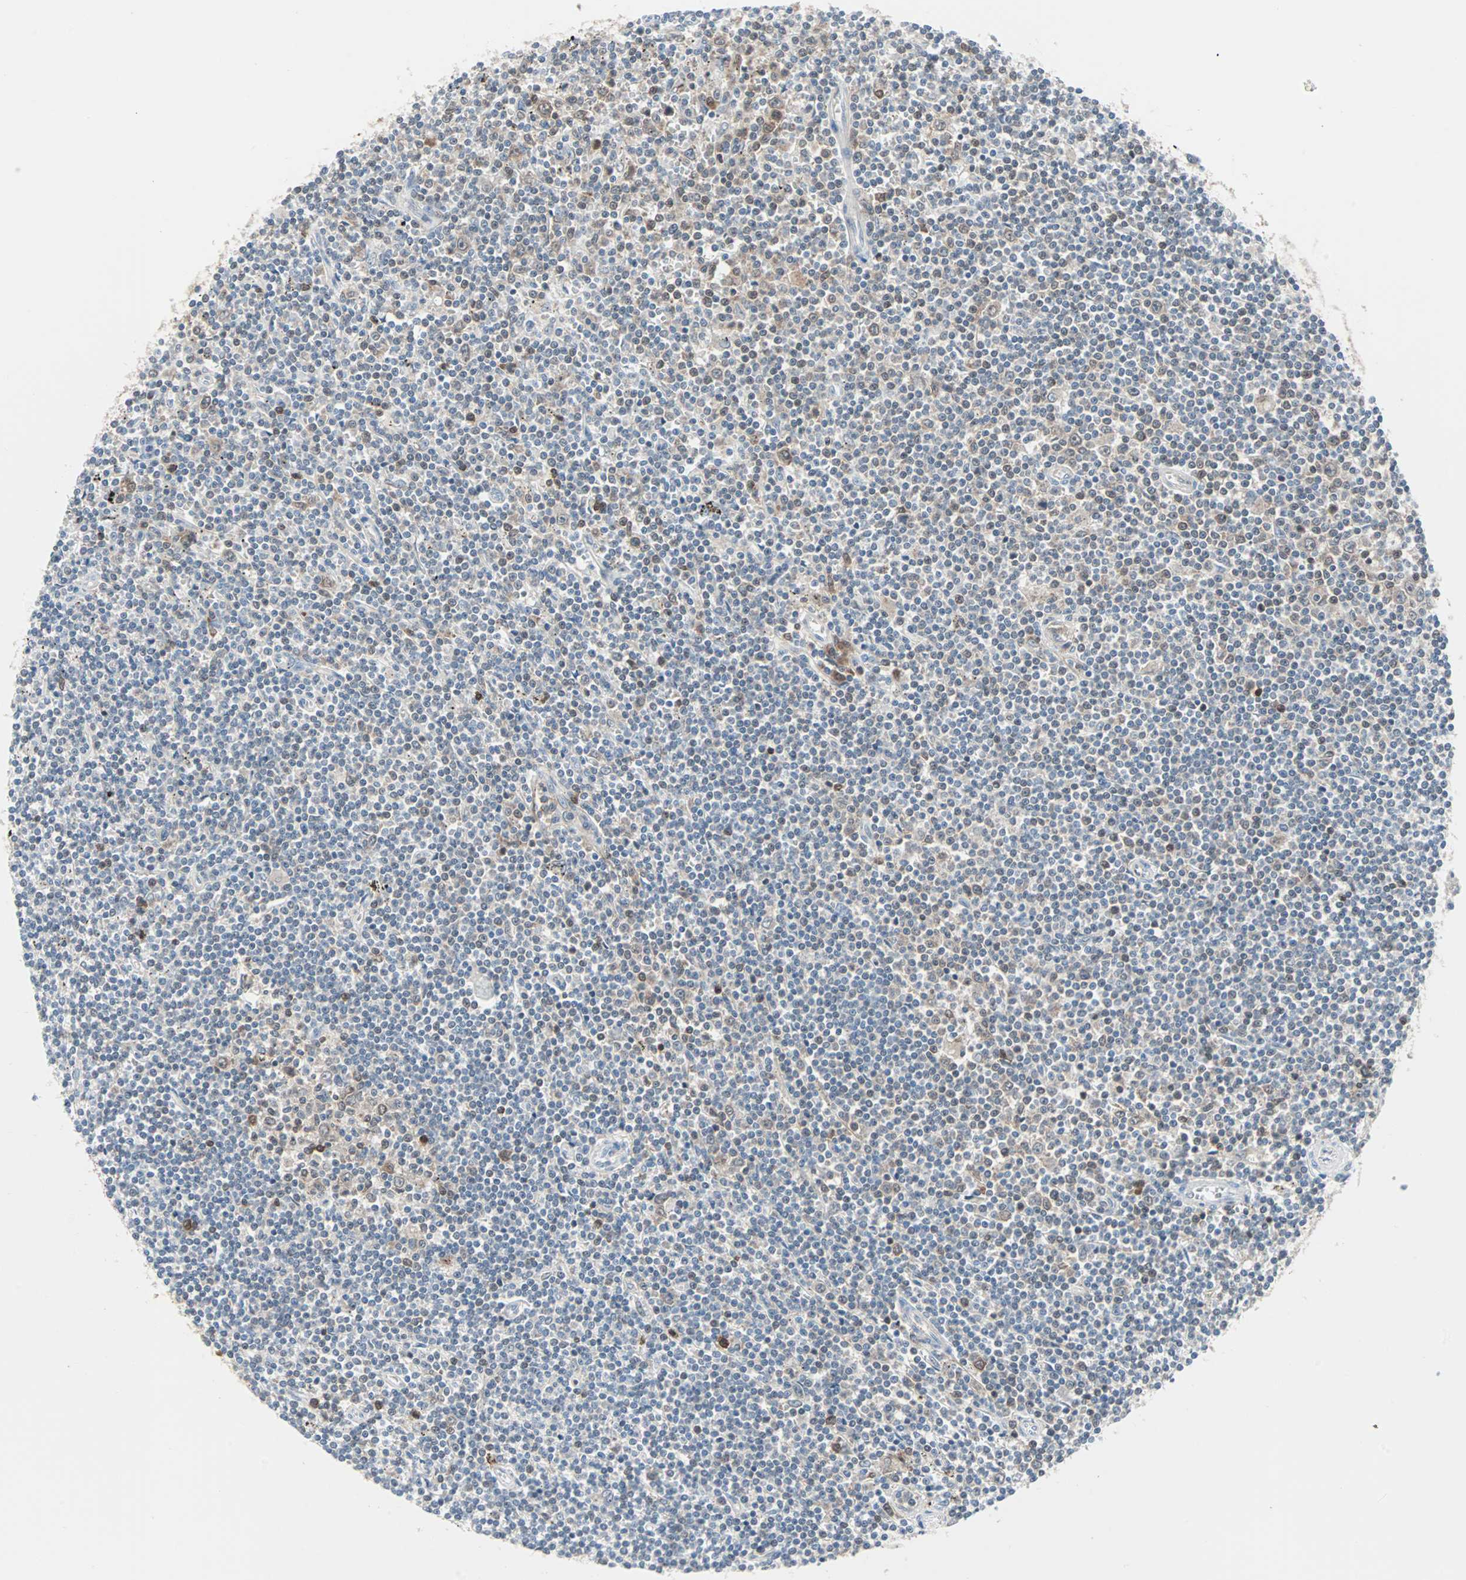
{"staining": {"intensity": "moderate", "quantity": "<25%", "location": "nuclear"}, "tissue": "lymphoma", "cell_type": "Tumor cells", "image_type": "cancer", "snomed": [{"axis": "morphology", "description": "Malignant lymphoma, non-Hodgkin's type, Low grade"}, {"axis": "topography", "description": "Spleen"}], "caption": "About <25% of tumor cells in human low-grade malignant lymphoma, non-Hodgkin's type reveal moderate nuclear protein positivity as visualized by brown immunohistochemical staining.", "gene": "CASP3", "patient": {"sex": "male", "age": 76}}